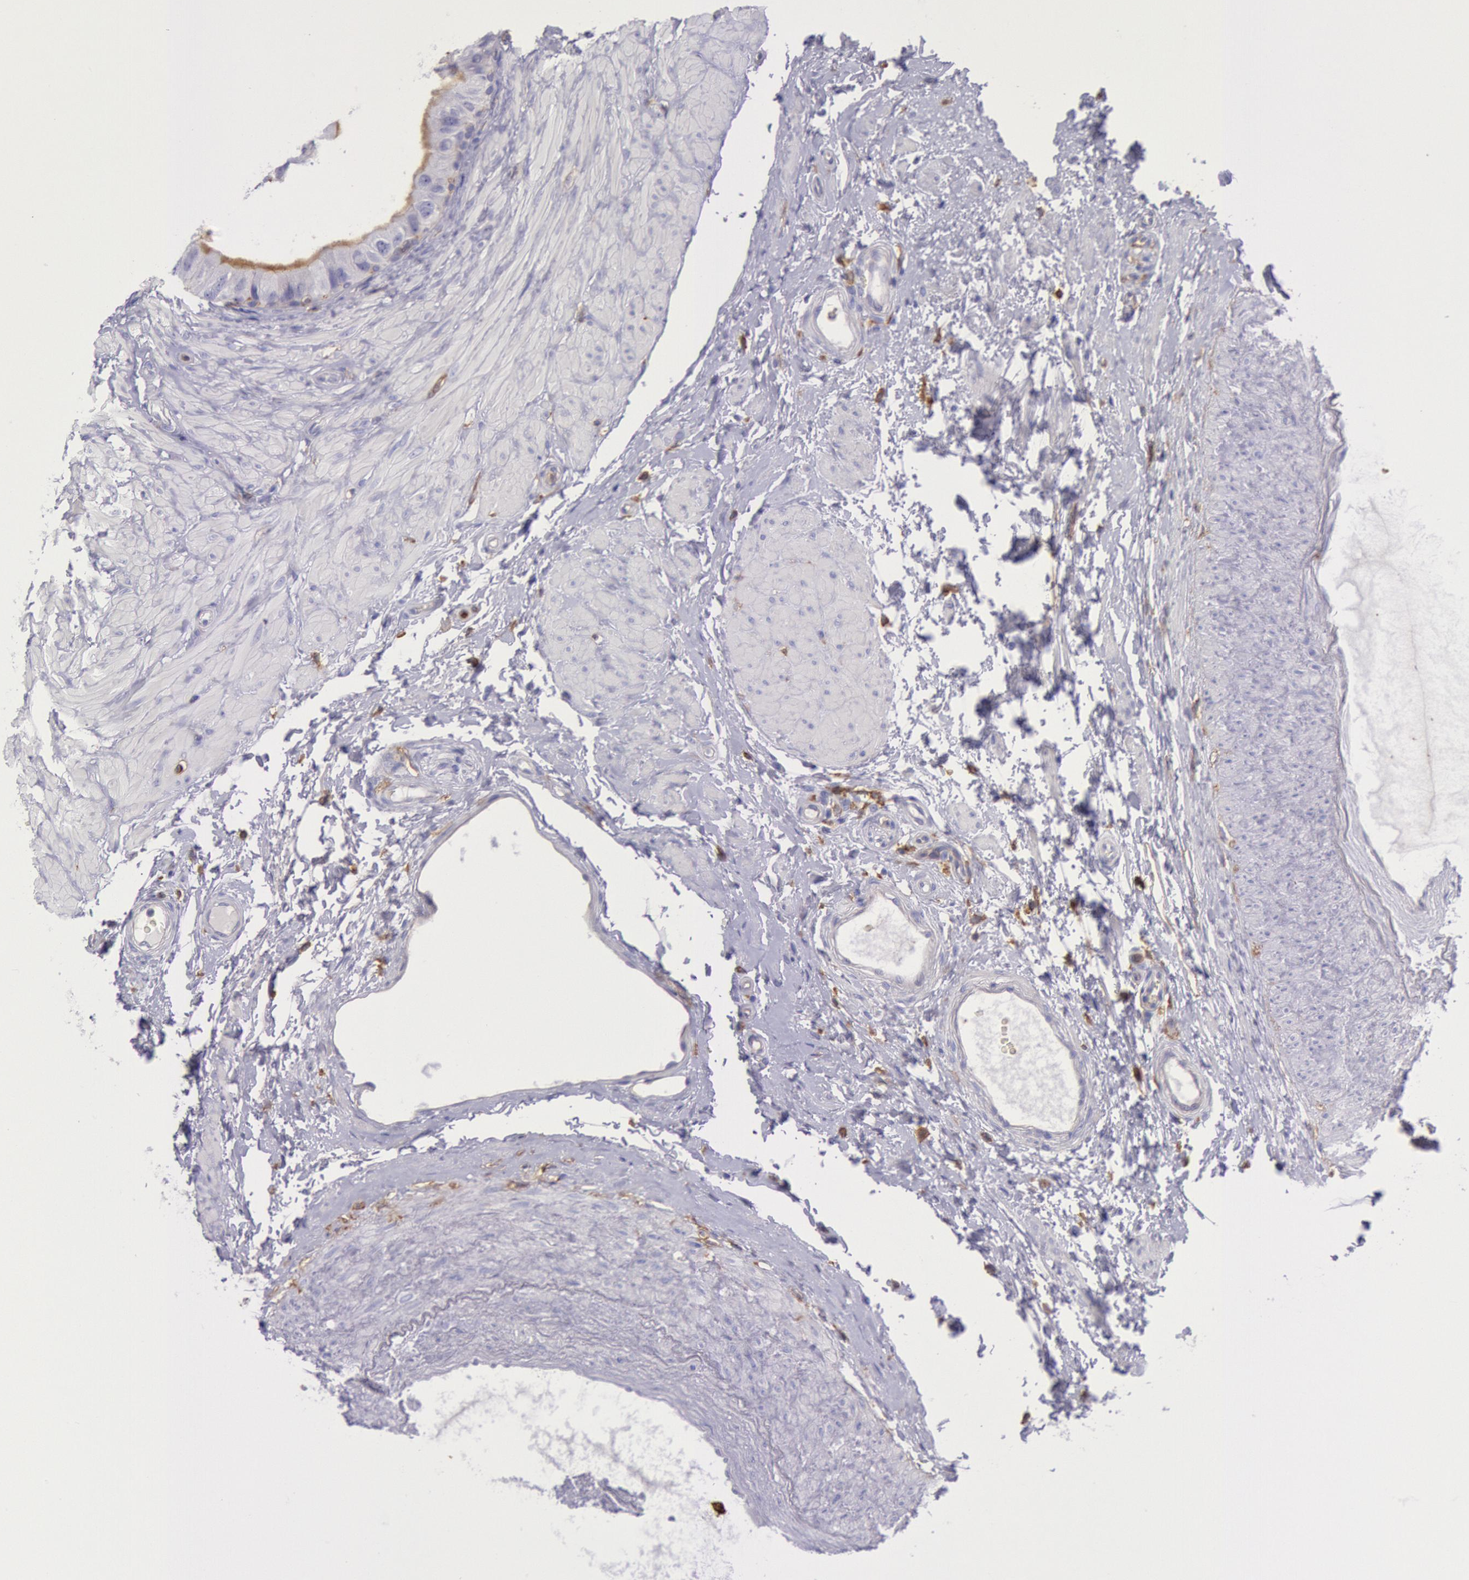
{"staining": {"intensity": "weak", "quantity": "25%-75%", "location": "cytoplasmic/membranous"}, "tissue": "epididymis", "cell_type": "Glandular cells", "image_type": "normal", "snomed": [{"axis": "morphology", "description": "Normal tissue, NOS"}, {"axis": "topography", "description": "Epididymis"}], "caption": "Weak cytoplasmic/membranous protein staining is present in about 25%-75% of glandular cells in epididymis. (Brightfield microscopy of DAB IHC at high magnification).", "gene": "LYN", "patient": {"sex": "male", "age": 68}}